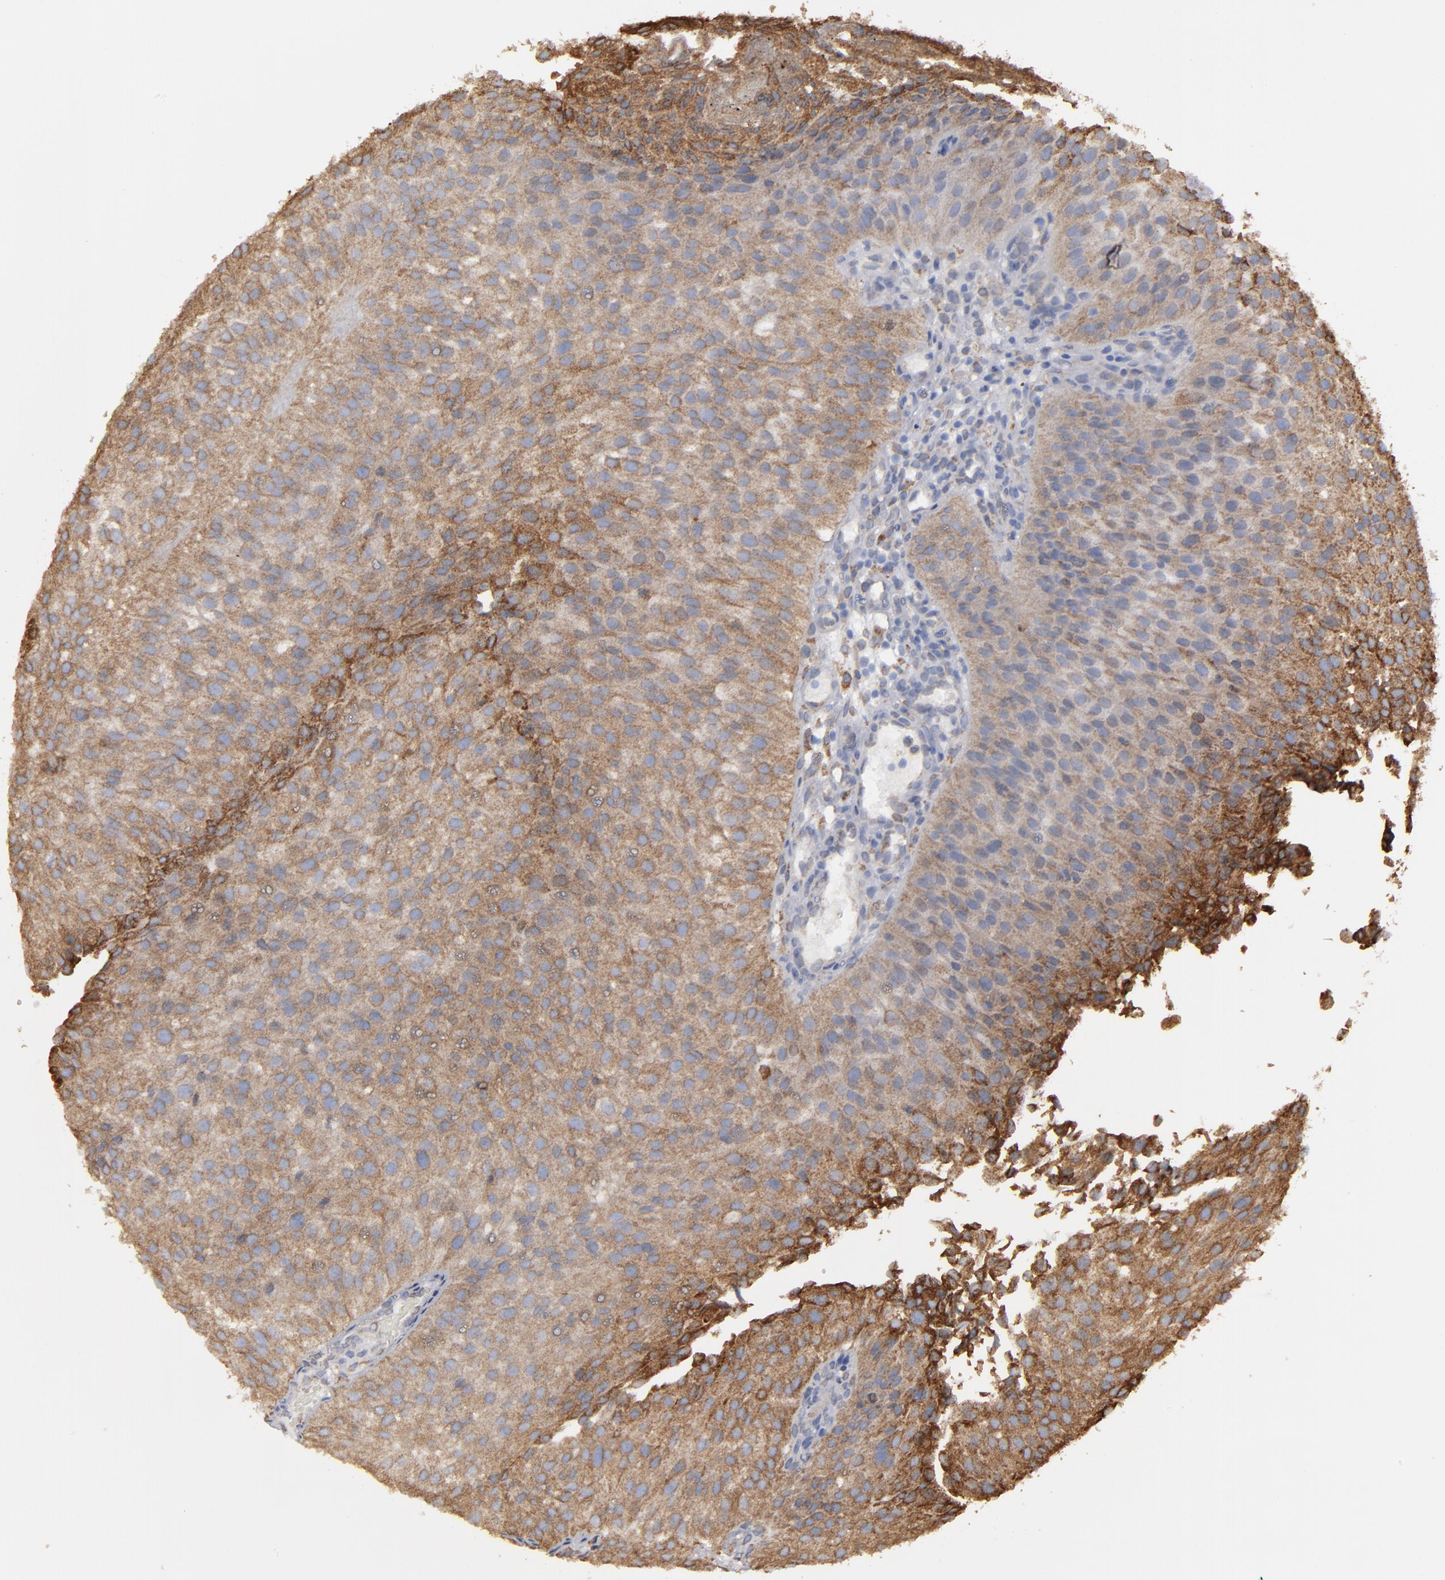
{"staining": {"intensity": "moderate", "quantity": ">75%", "location": "cytoplasmic/membranous"}, "tissue": "urothelial cancer", "cell_type": "Tumor cells", "image_type": "cancer", "snomed": [{"axis": "morphology", "description": "Urothelial carcinoma, Low grade"}, {"axis": "topography", "description": "Urinary bladder"}], "caption": "Immunohistochemistry image of human urothelial cancer stained for a protein (brown), which reveals medium levels of moderate cytoplasmic/membranous expression in about >75% of tumor cells.", "gene": "ERLIN2", "patient": {"sex": "female", "age": 89}}